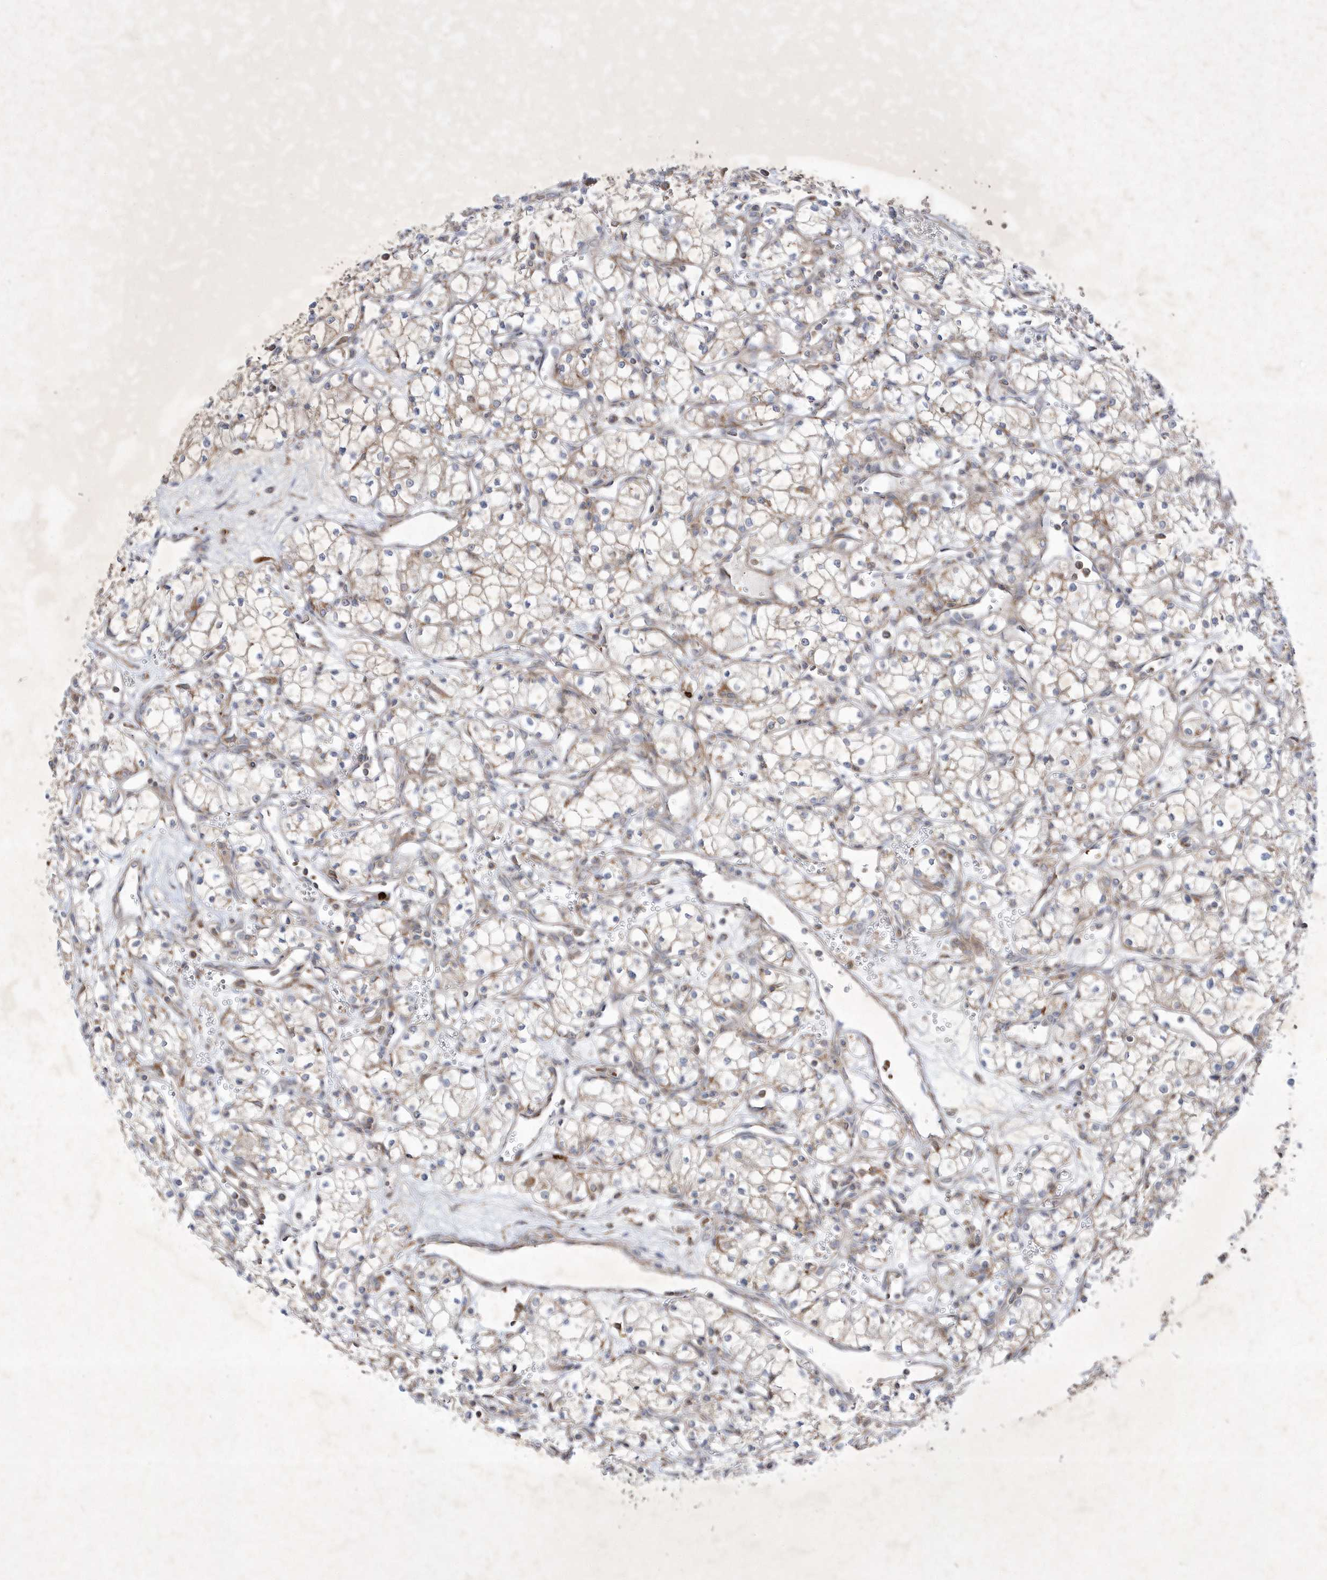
{"staining": {"intensity": "weak", "quantity": "25%-75%", "location": "cytoplasmic/membranous"}, "tissue": "renal cancer", "cell_type": "Tumor cells", "image_type": "cancer", "snomed": [{"axis": "morphology", "description": "Adenocarcinoma, NOS"}, {"axis": "topography", "description": "Kidney"}], "caption": "Renal adenocarcinoma was stained to show a protein in brown. There is low levels of weak cytoplasmic/membranous expression in about 25%-75% of tumor cells. Immunohistochemistry (ihc) stains the protein of interest in brown and the nuclei are stained blue.", "gene": "OPA1", "patient": {"sex": "male", "age": 59}}